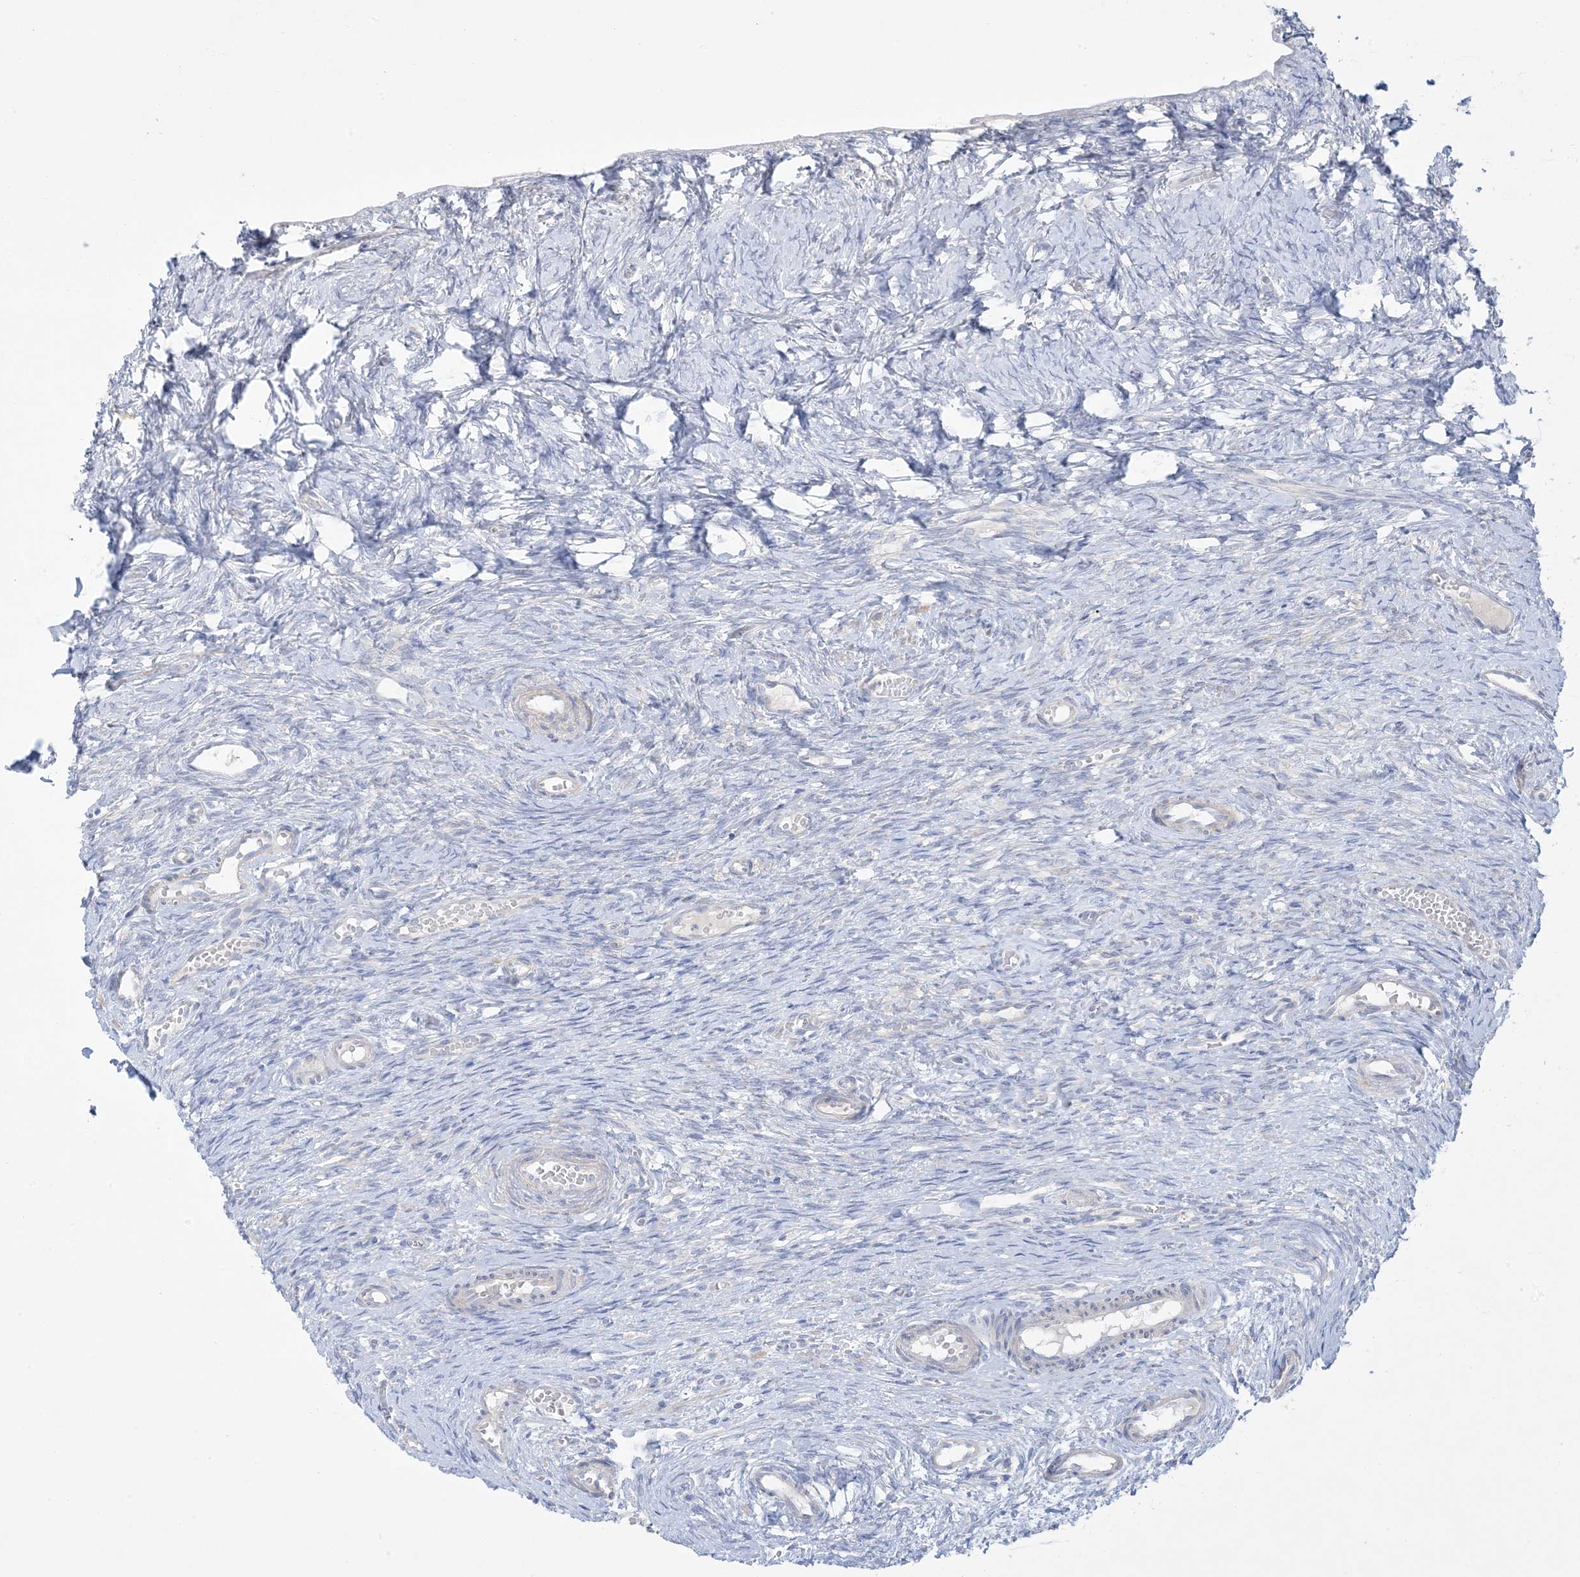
{"staining": {"intensity": "negative", "quantity": "none", "location": "none"}, "tissue": "ovary", "cell_type": "Follicle cells", "image_type": "normal", "snomed": [{"axis": "morphology", "description": "Adenocarcinoma, NOS"}, {"axis": "topography", "description": "Endometrium"}], "caption": "IHC image of unremarkable ovary: human ovary stained with DAB displays no significant protein expression in follicle cells.", "gene": "FAM184A", "patient": {"sex": "female", "age": 32}}